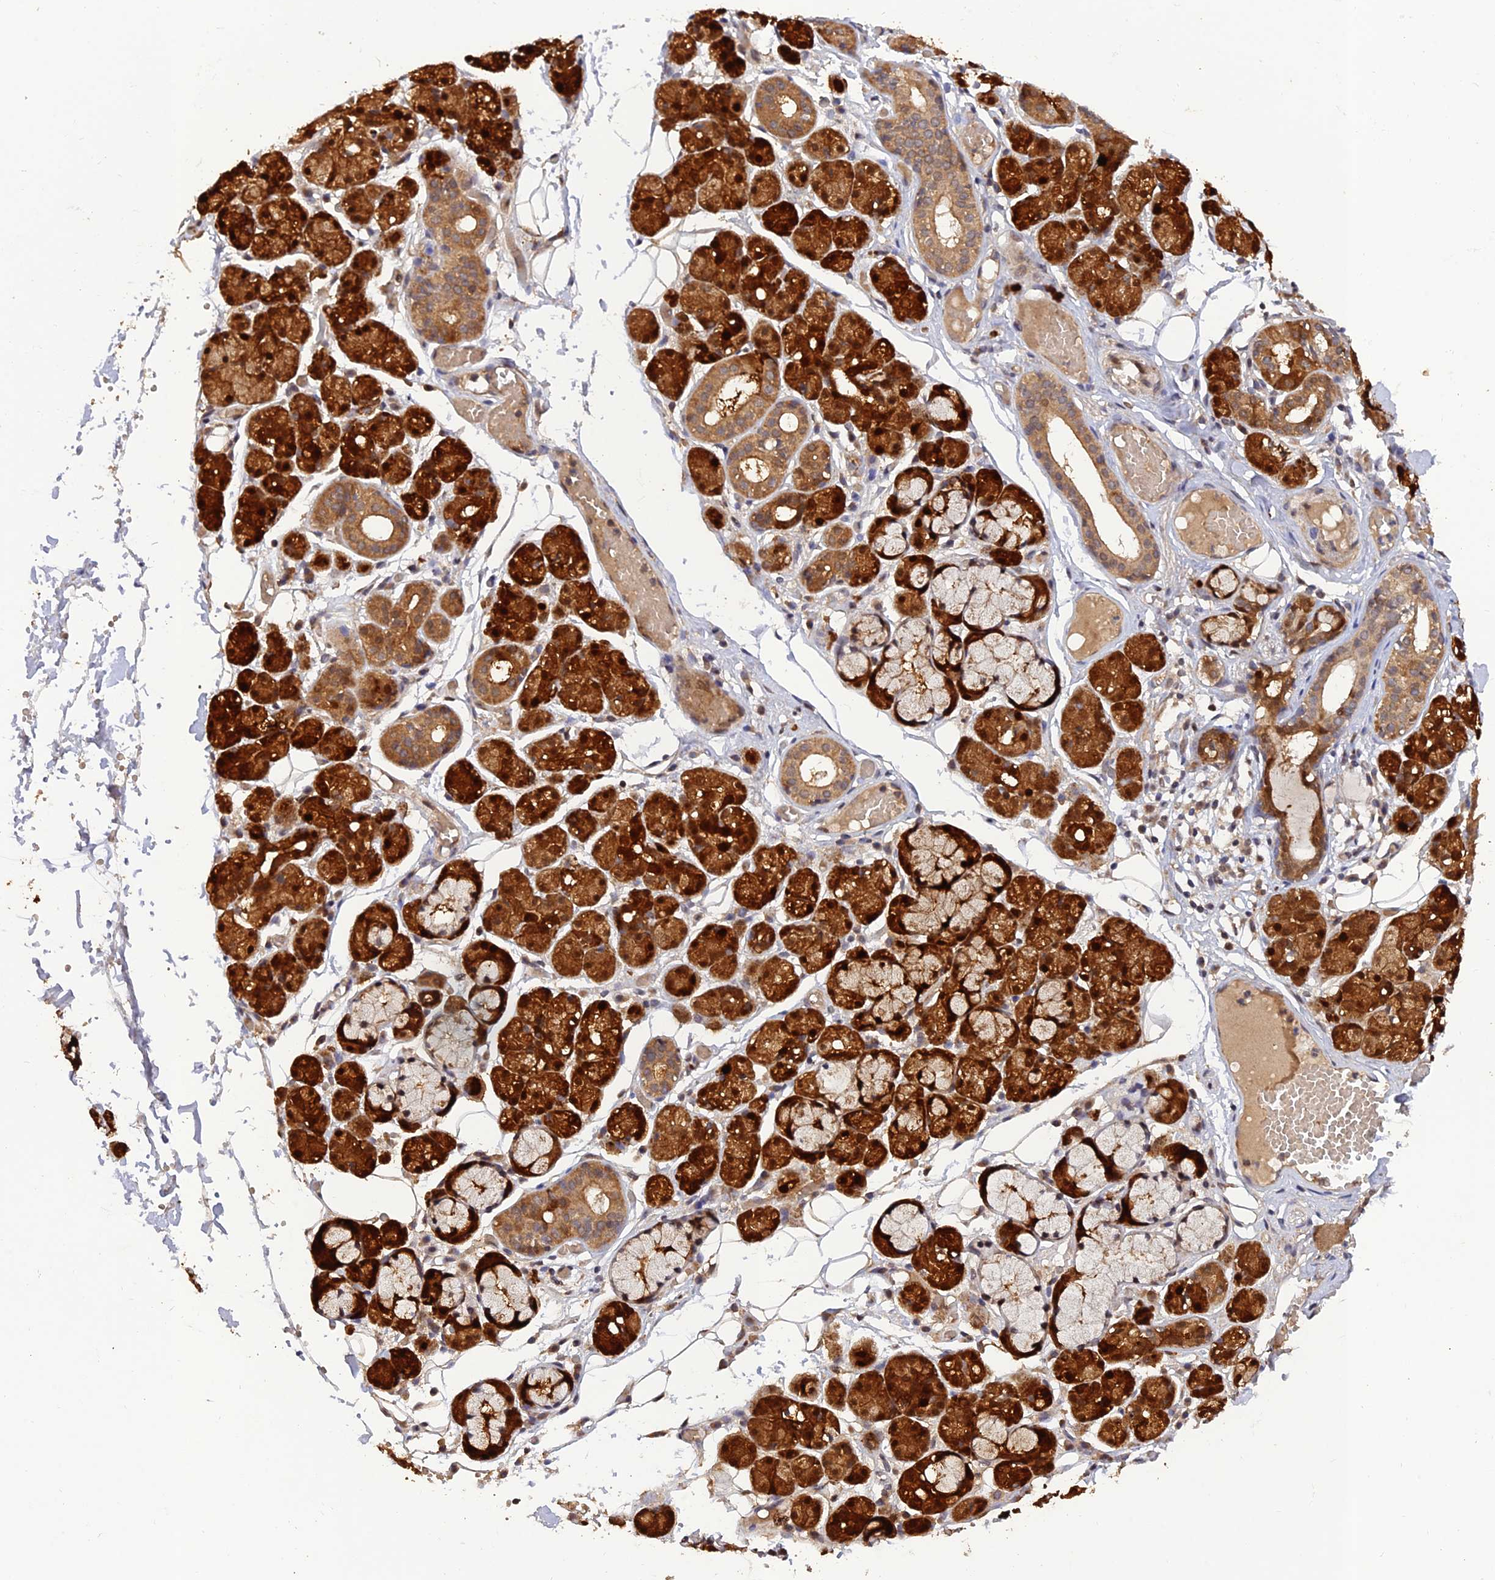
{"staining": {"intensity": "strong", "quantity": "25%-75%", "location": "cytoplasmic/membranous,nuclear"}, "tissue": "salivary gland", "cell_type": "Glandular cells", "image_type": "normal", "snomed": [{"axis": "morphology", "description": "Normal tissue, NOS"}, {"axis": "topography", "description": "Salivary gland"}], "caption": "Protein expression analysis of benign salivary gland reveals strong cytoplasmic/membranous,nuclear staining in approximately 25%-75% of glandular cells. The staining is performed using DAB (3,3'-diaminobenzidine) brown chromogen to label protein expression. The nuclei are counter-stained blue using hematoxylin.", "gene": "REV1", "patient": {"sex": "male", "age": 63}}